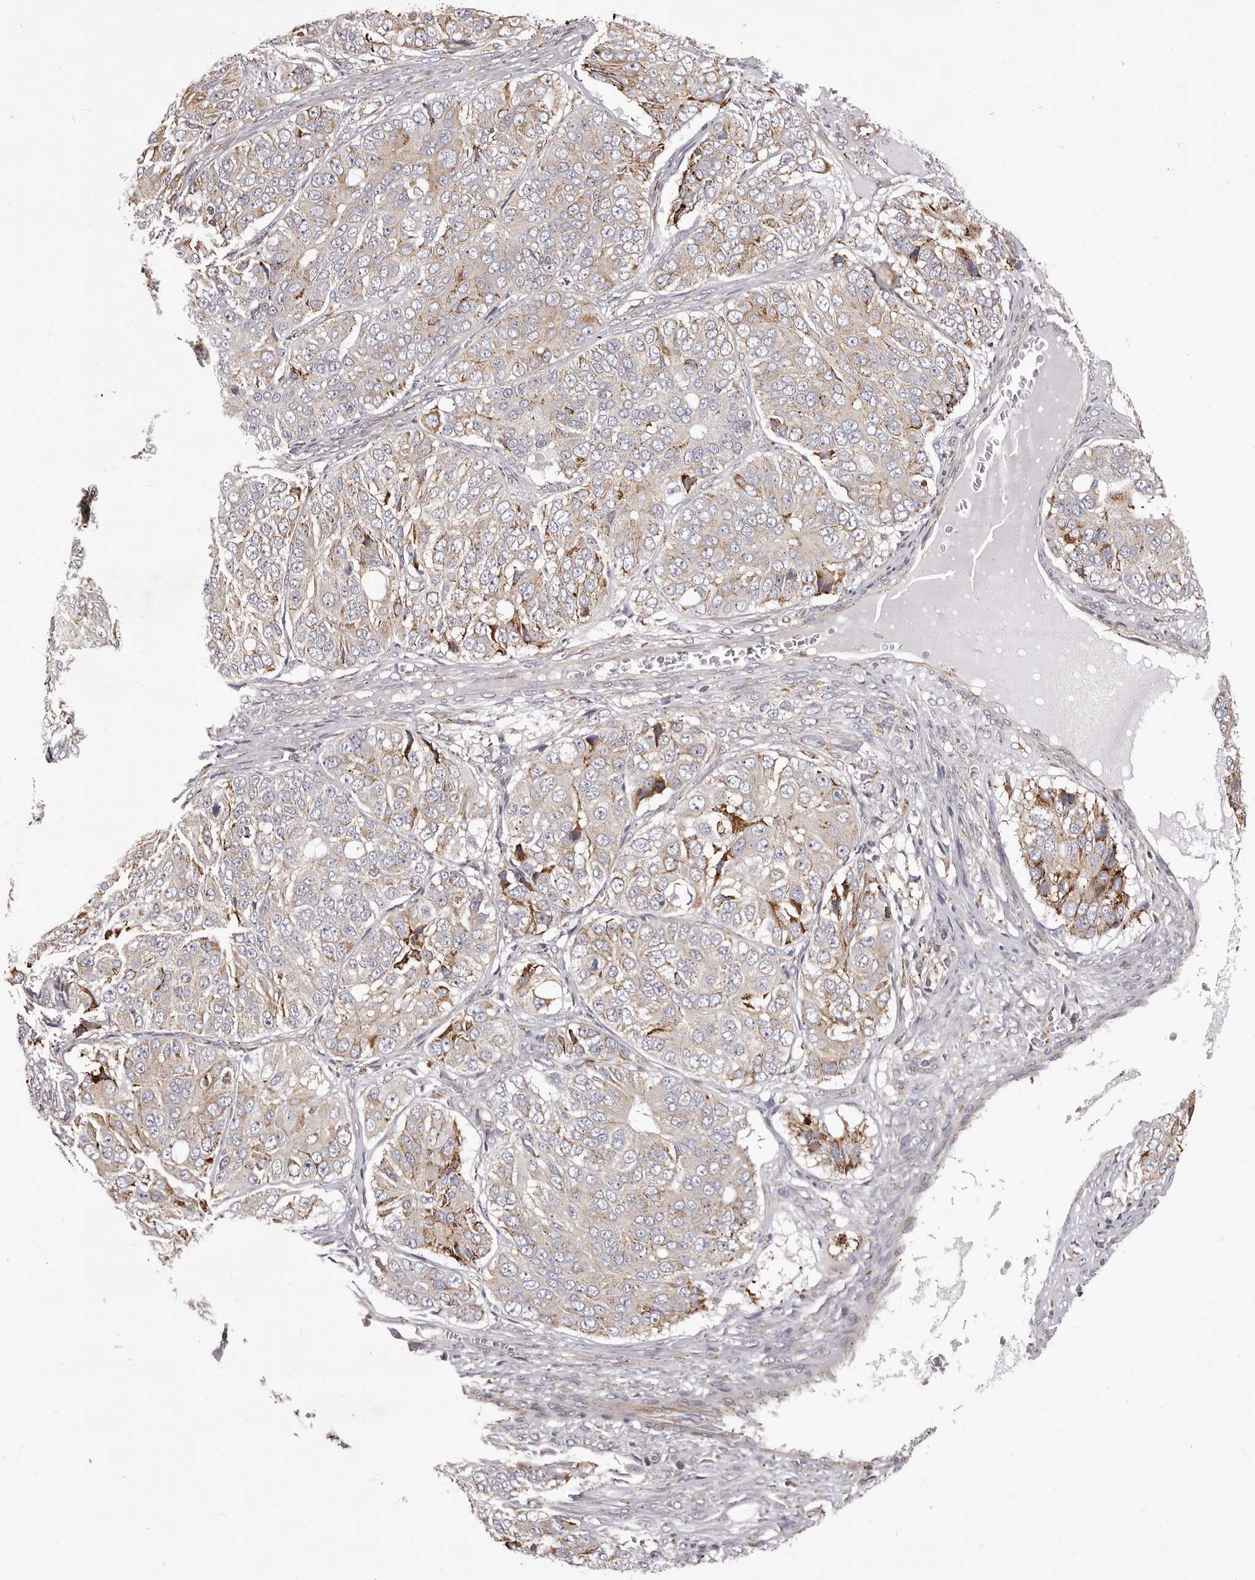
{"staining": {"intensity": "weak", "quantity": "<25%", "location": "cytoplasmic/membranous"}, "tissue": "ovarian cancer", "cell_type": "Tumor cells", "image_type": "cancer", "snomed": [{"axis": "morphology", "description": "Carcinoma, endometroid"}, {"axis": "topography", "description": "Ovary"}], "caption": "High magnification brightfield microscopy of endometroid carcinoma (ovarian) stained with DAB (brown) and counterstained with hematoxylin (blue): tumor cells show no significant positivity.", "gene": "ALPK1", "patient": {"sex": "female", "age": 51}}